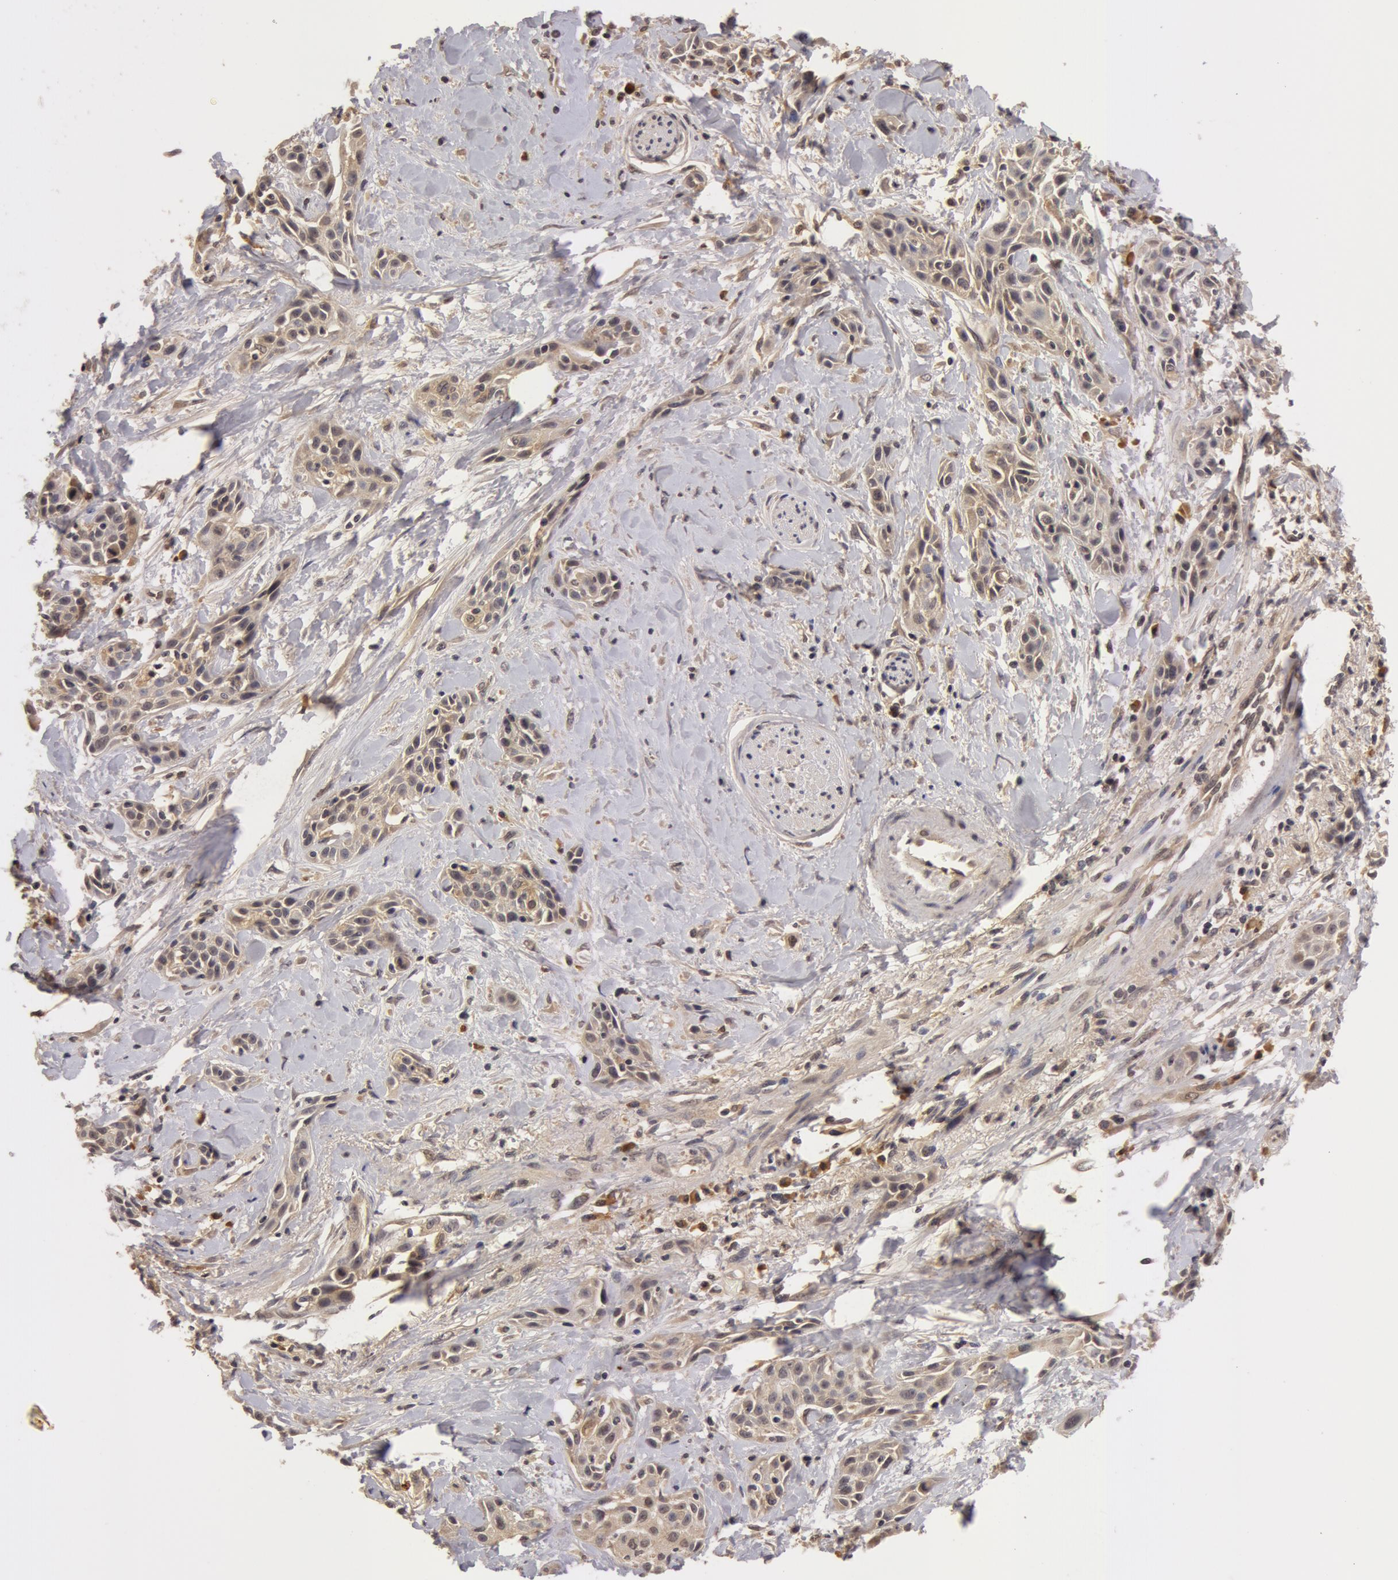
{"staining": {"intensity": "weak", "quantity": ">75%", "location": "cytoplasmic/membranous"}, "tissue": "skin cancer", "cell_type": "Tumor cells", "image_type": "cancer", "snomed": [{"axis": "morphology", "description": "Squamous cell carcinoma, NOS"}, {"axis": "topography", "description": "Skin"}, {"axis": "topography", "description": "Anal"}], "caption": "A brown stain shows weak cytoplasmic/membranous expression of a protein in human squamous cell carcinoma (skin) tumor cells.", "gene": "BCHE", "patient": {"sex": "male", "age": 64}}